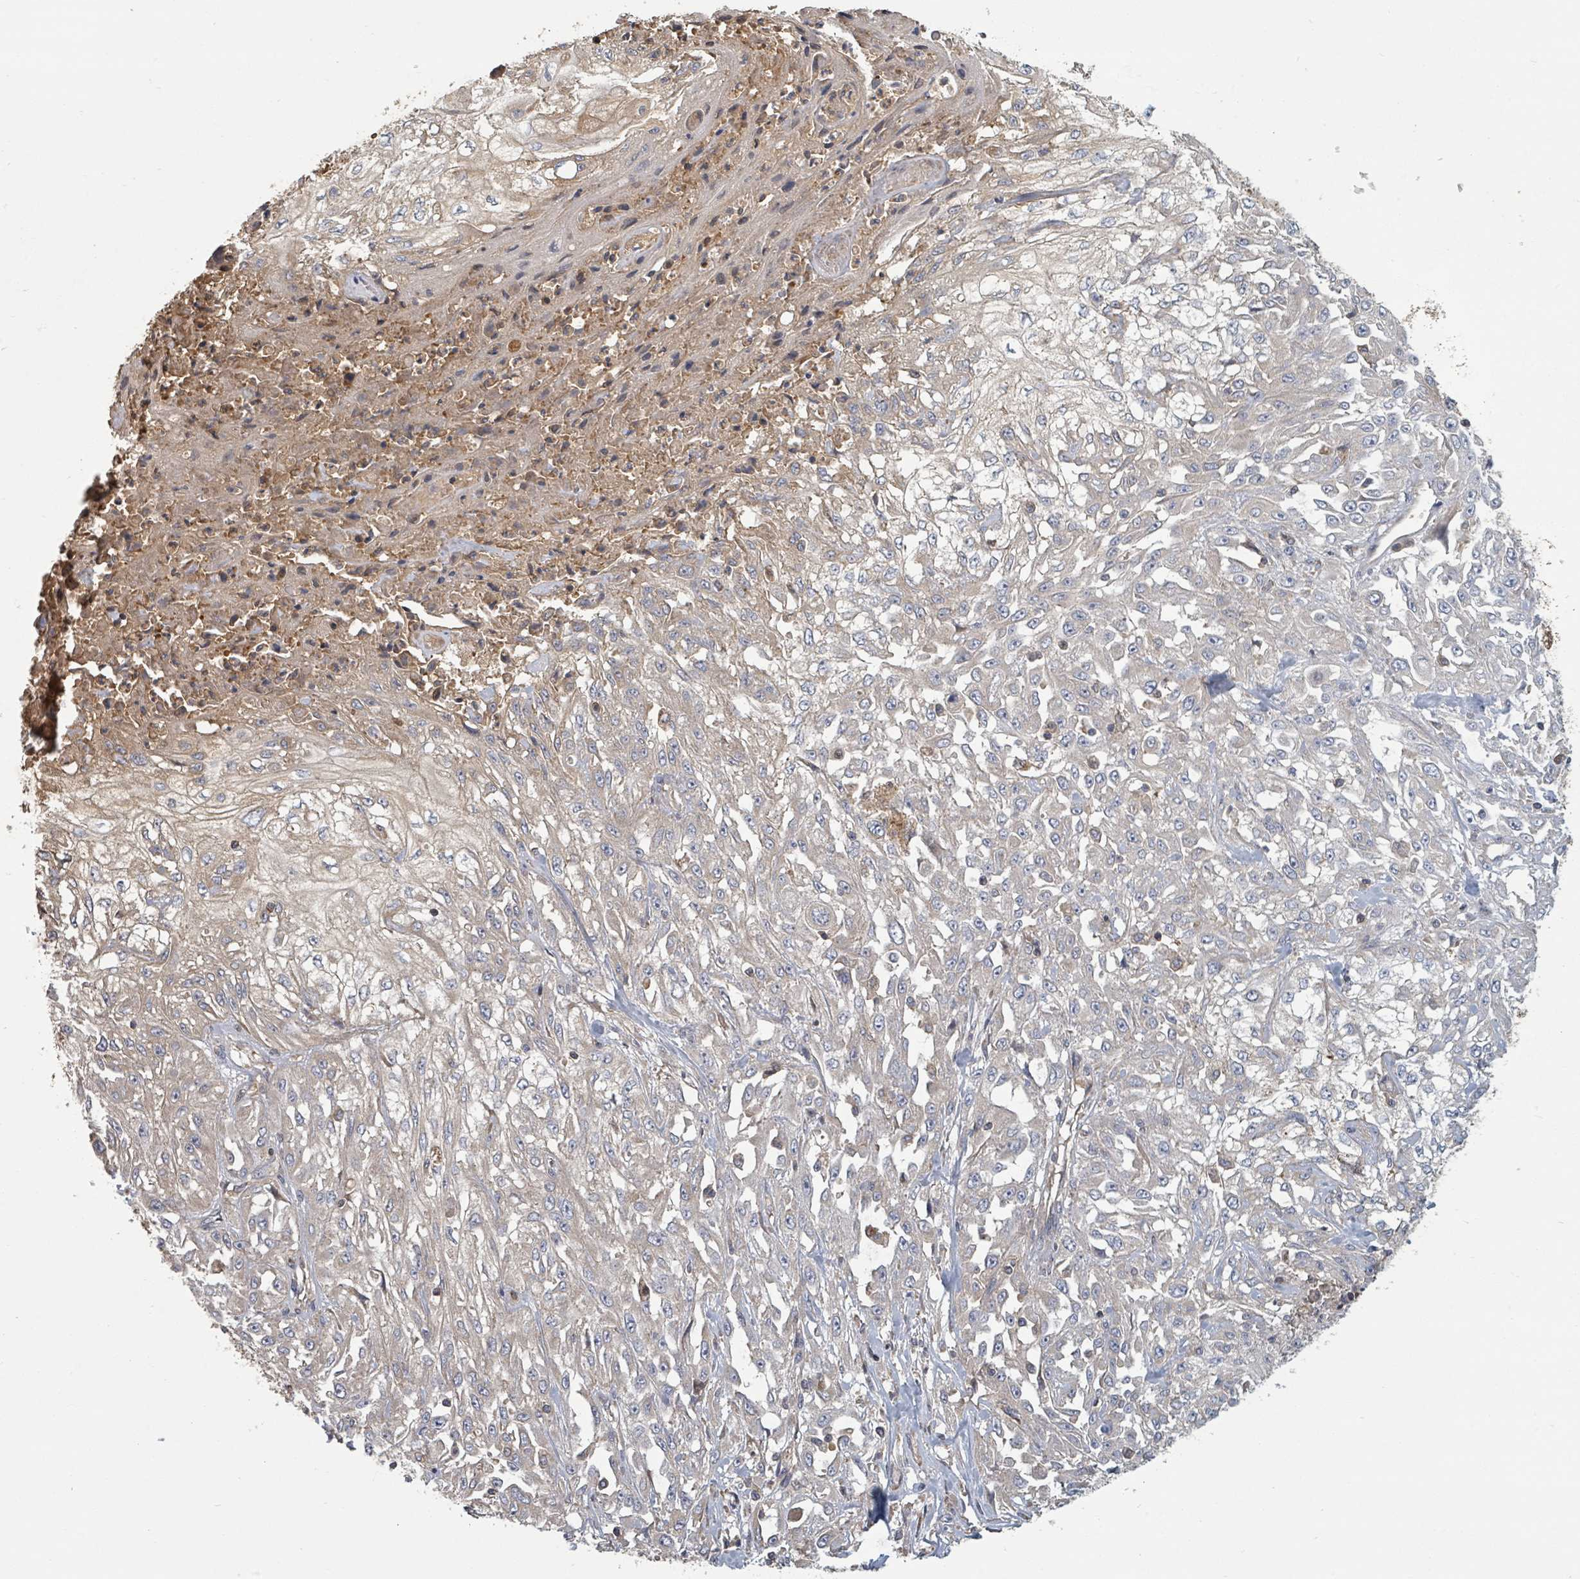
{"staining": {"intensity": "negative", "quantity": "none", "location": "none"}, "tissue": "skin cancer", "cell_type": "Tumor cells", "image_type": "cancer", "snomed": [{"axis": "morphology", "description": "Squamous cell carcinoma, NOS"}, {"axis": "morphology", "description": "Squamous cell carcinoma, metastatic, NOS"}, {"axis": "topography", "description": "Skin"}, {"axis": "topography", "description": "Lymph node"}], "caption": "Protein analysis of skin metastatic squamous cell carcinoma shows no significant expression in tumor cells. Nuclei are stained in blue.", "gene": "GABBR1", "patient": {"sex": "male", "age": 75}}